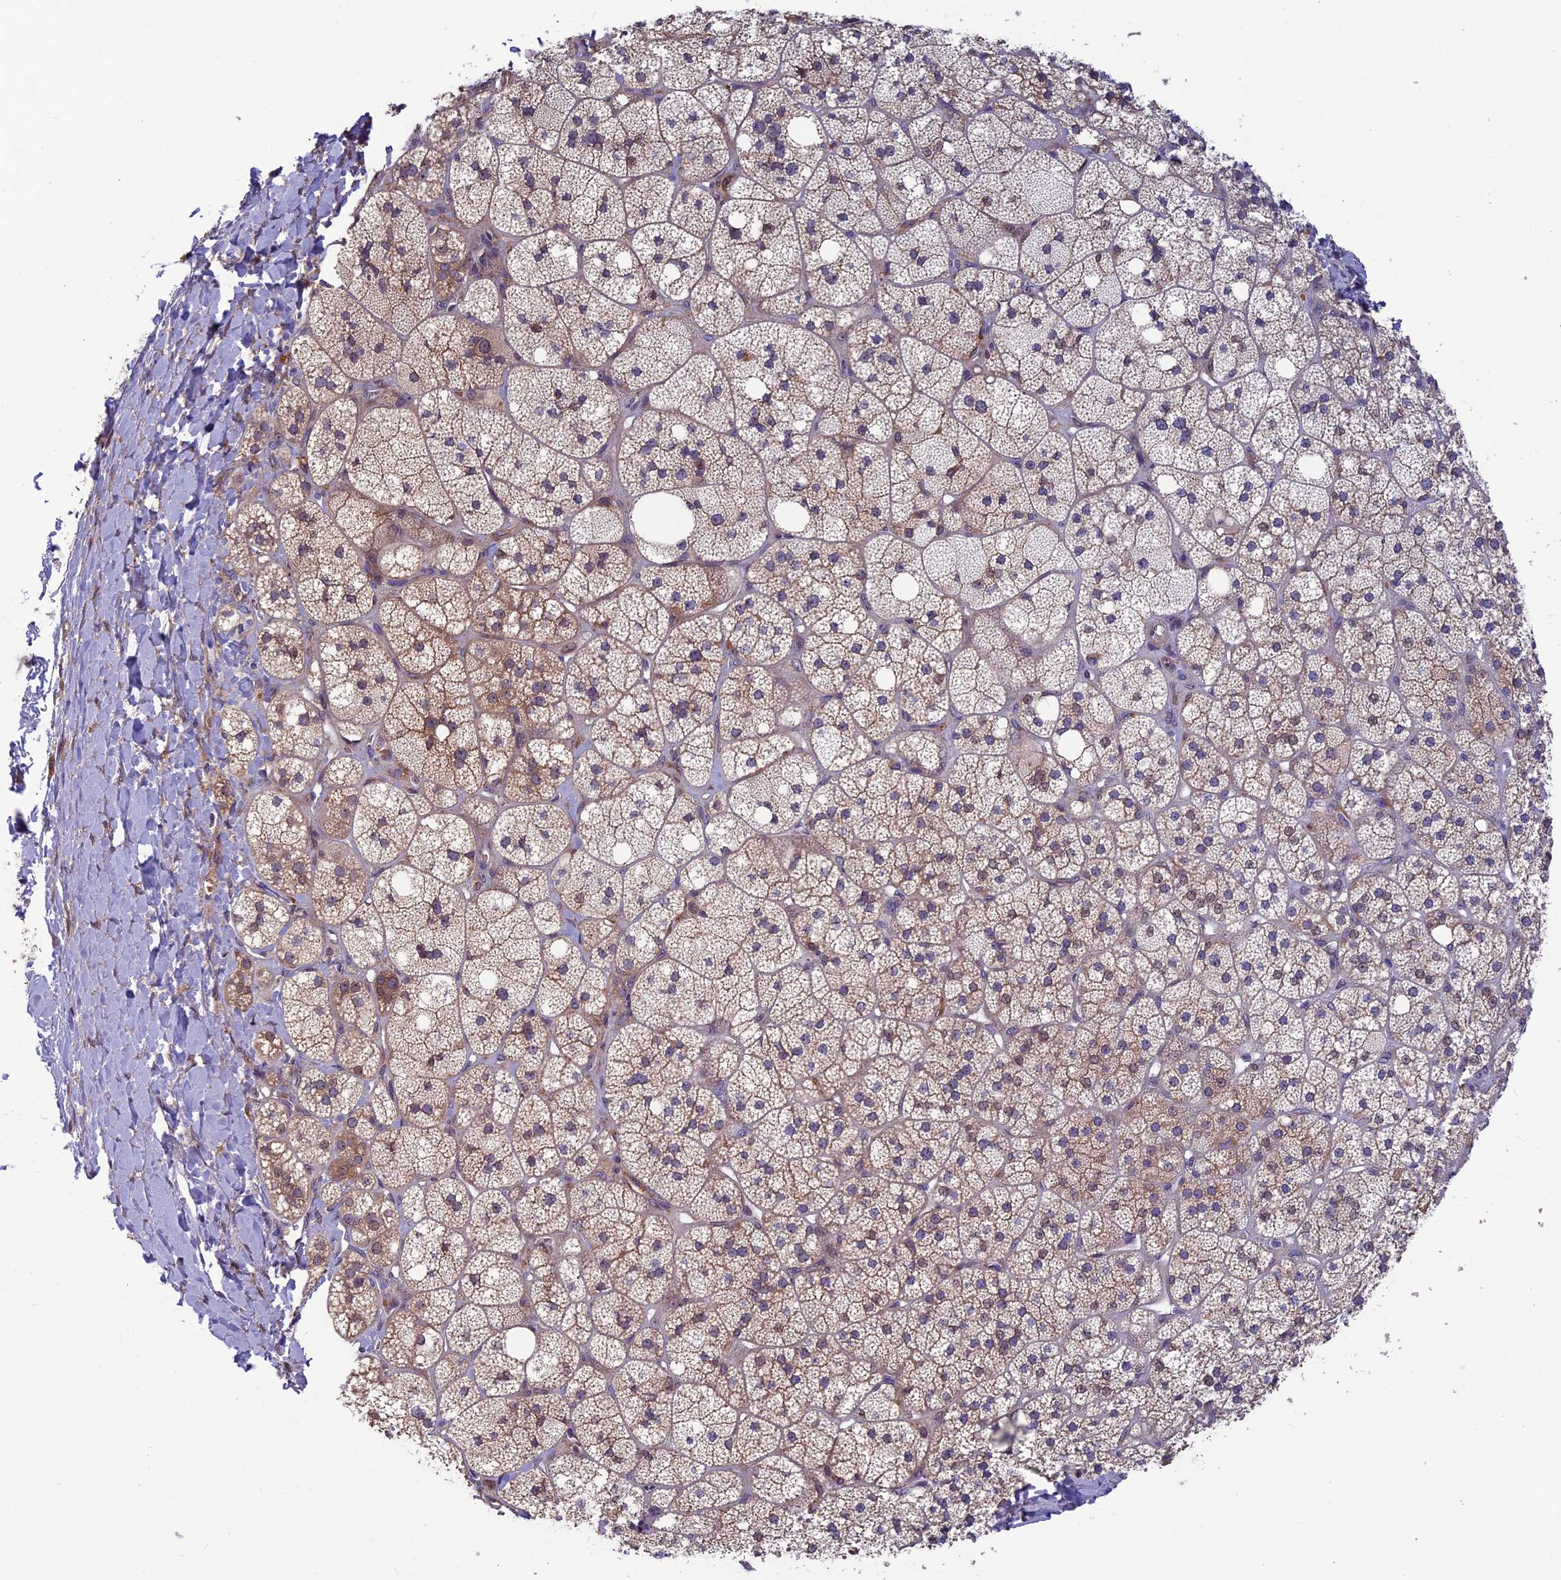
{"staining": {"intensity": "moderate", "quantity": "25%-75%", "location": "cytoplasmic/membranous"}, "tissue": "adrenal gland", "cell_type": "Glandular cells", "image_type": "normal", "snomed": [{"axis": "morphology", "description": "Normal tissue, NOS"}, {"axis": "topography", "description": "Adrenal gland"}], "caption": "Protein analysis of unremarkable adrenal gland exhibits moderate cytoplasmic/membranous expression in about 25%-75% of glandular cells. Ihc stains the protein of interest in brown and the nuclei are stained blue.", "gene": "CCDC9B", "patient": {"sex": "male", "age": 61}}